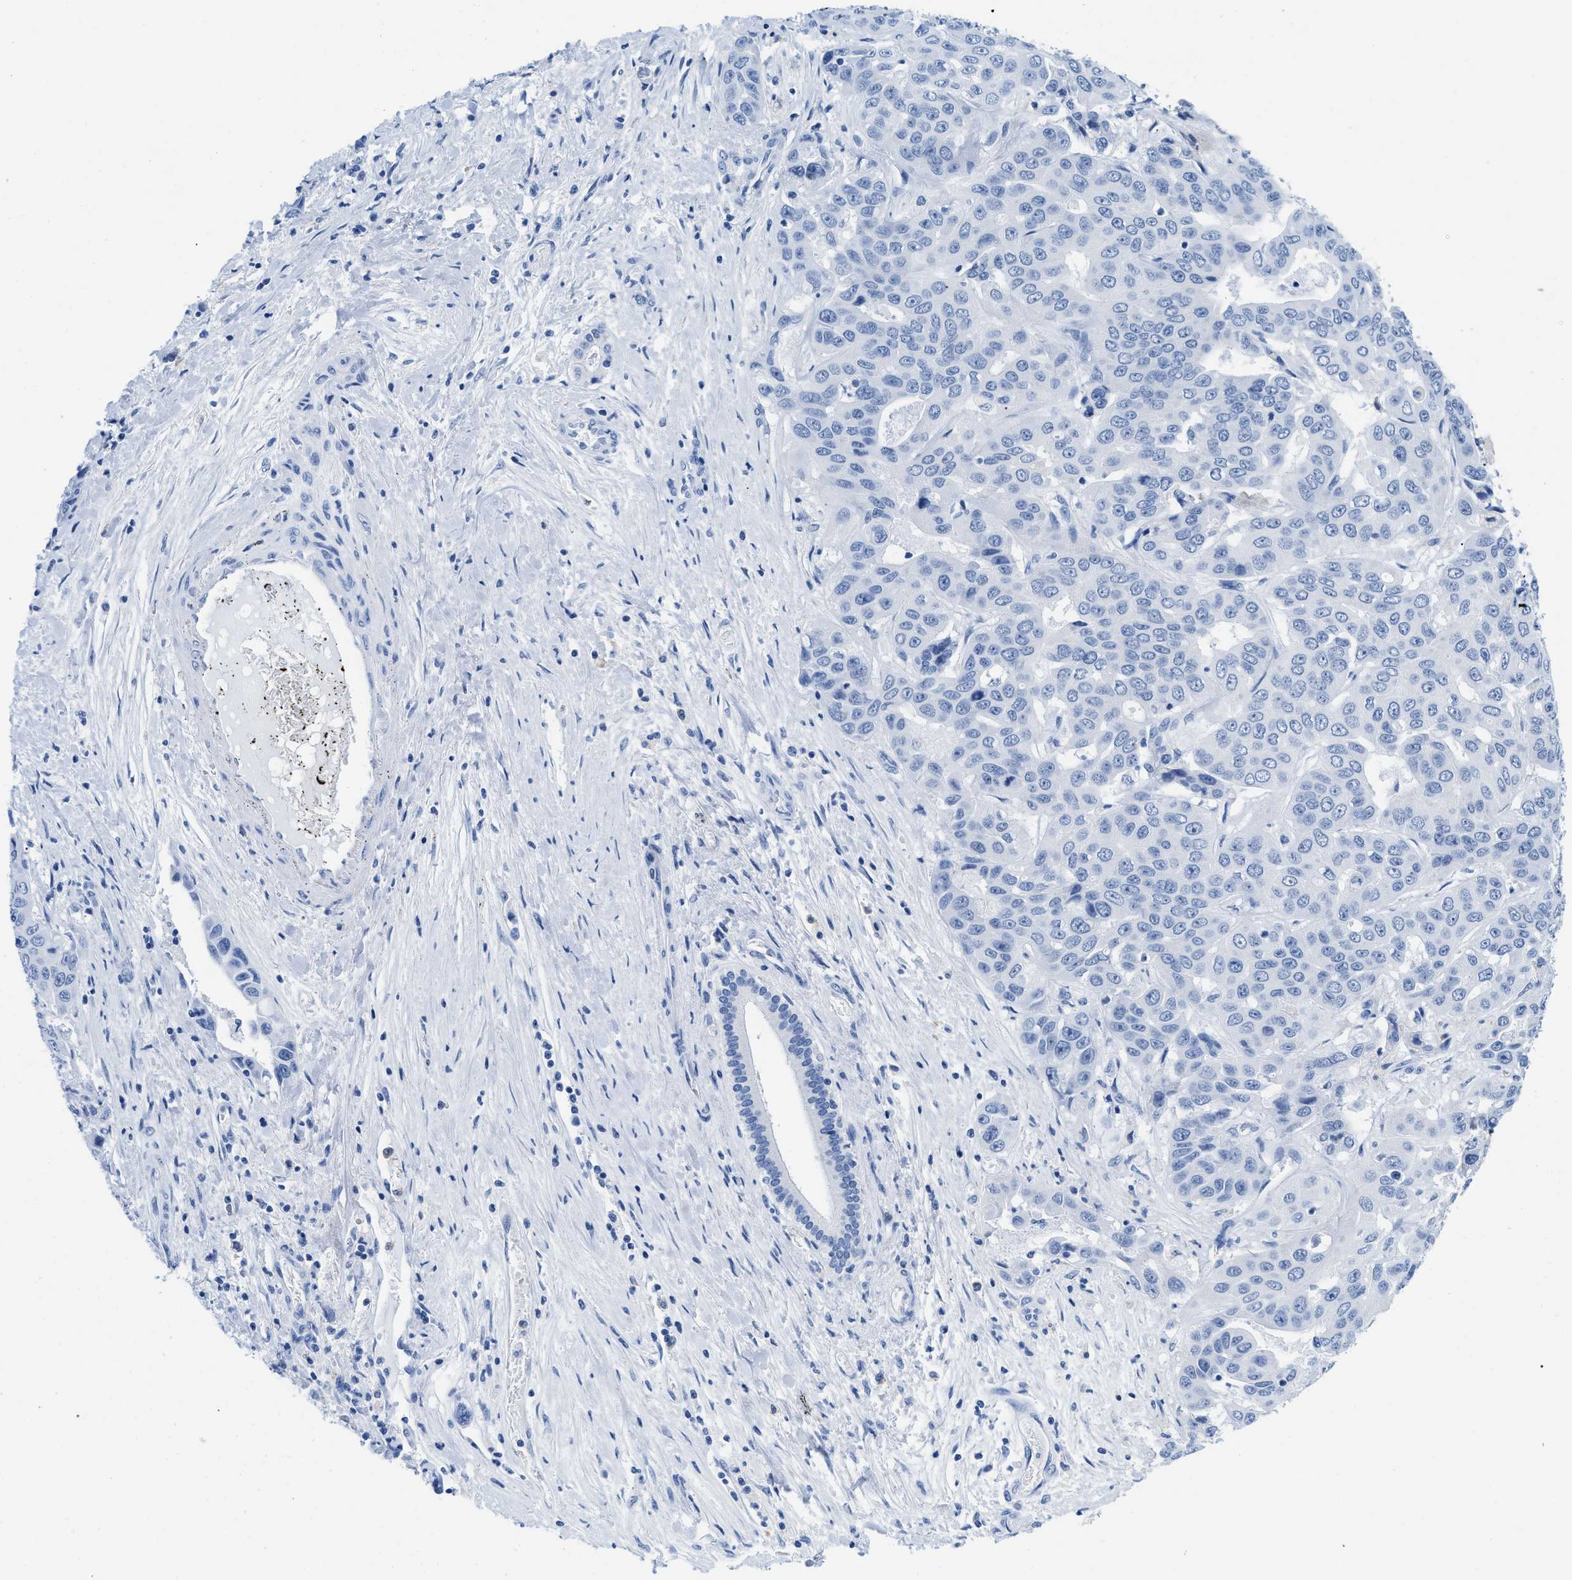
{"staining": {"intensity": "negative", "quantity": "none", "location": "none"}, "tissue": "liver cancer", "cell_type": "Tumor cells", "image_type": "cancer", "snomed": [{"axis": "morphology", "description": "Cholangiocarcinoma"}, {"axis": "topography", "description": "Liver"}], "caption": "Immunohistochemical staining of human liver cancer displays no significant positivity in tumor cells.", "gene": "CR1", "patient": {"sex": "female", "age": 52}}